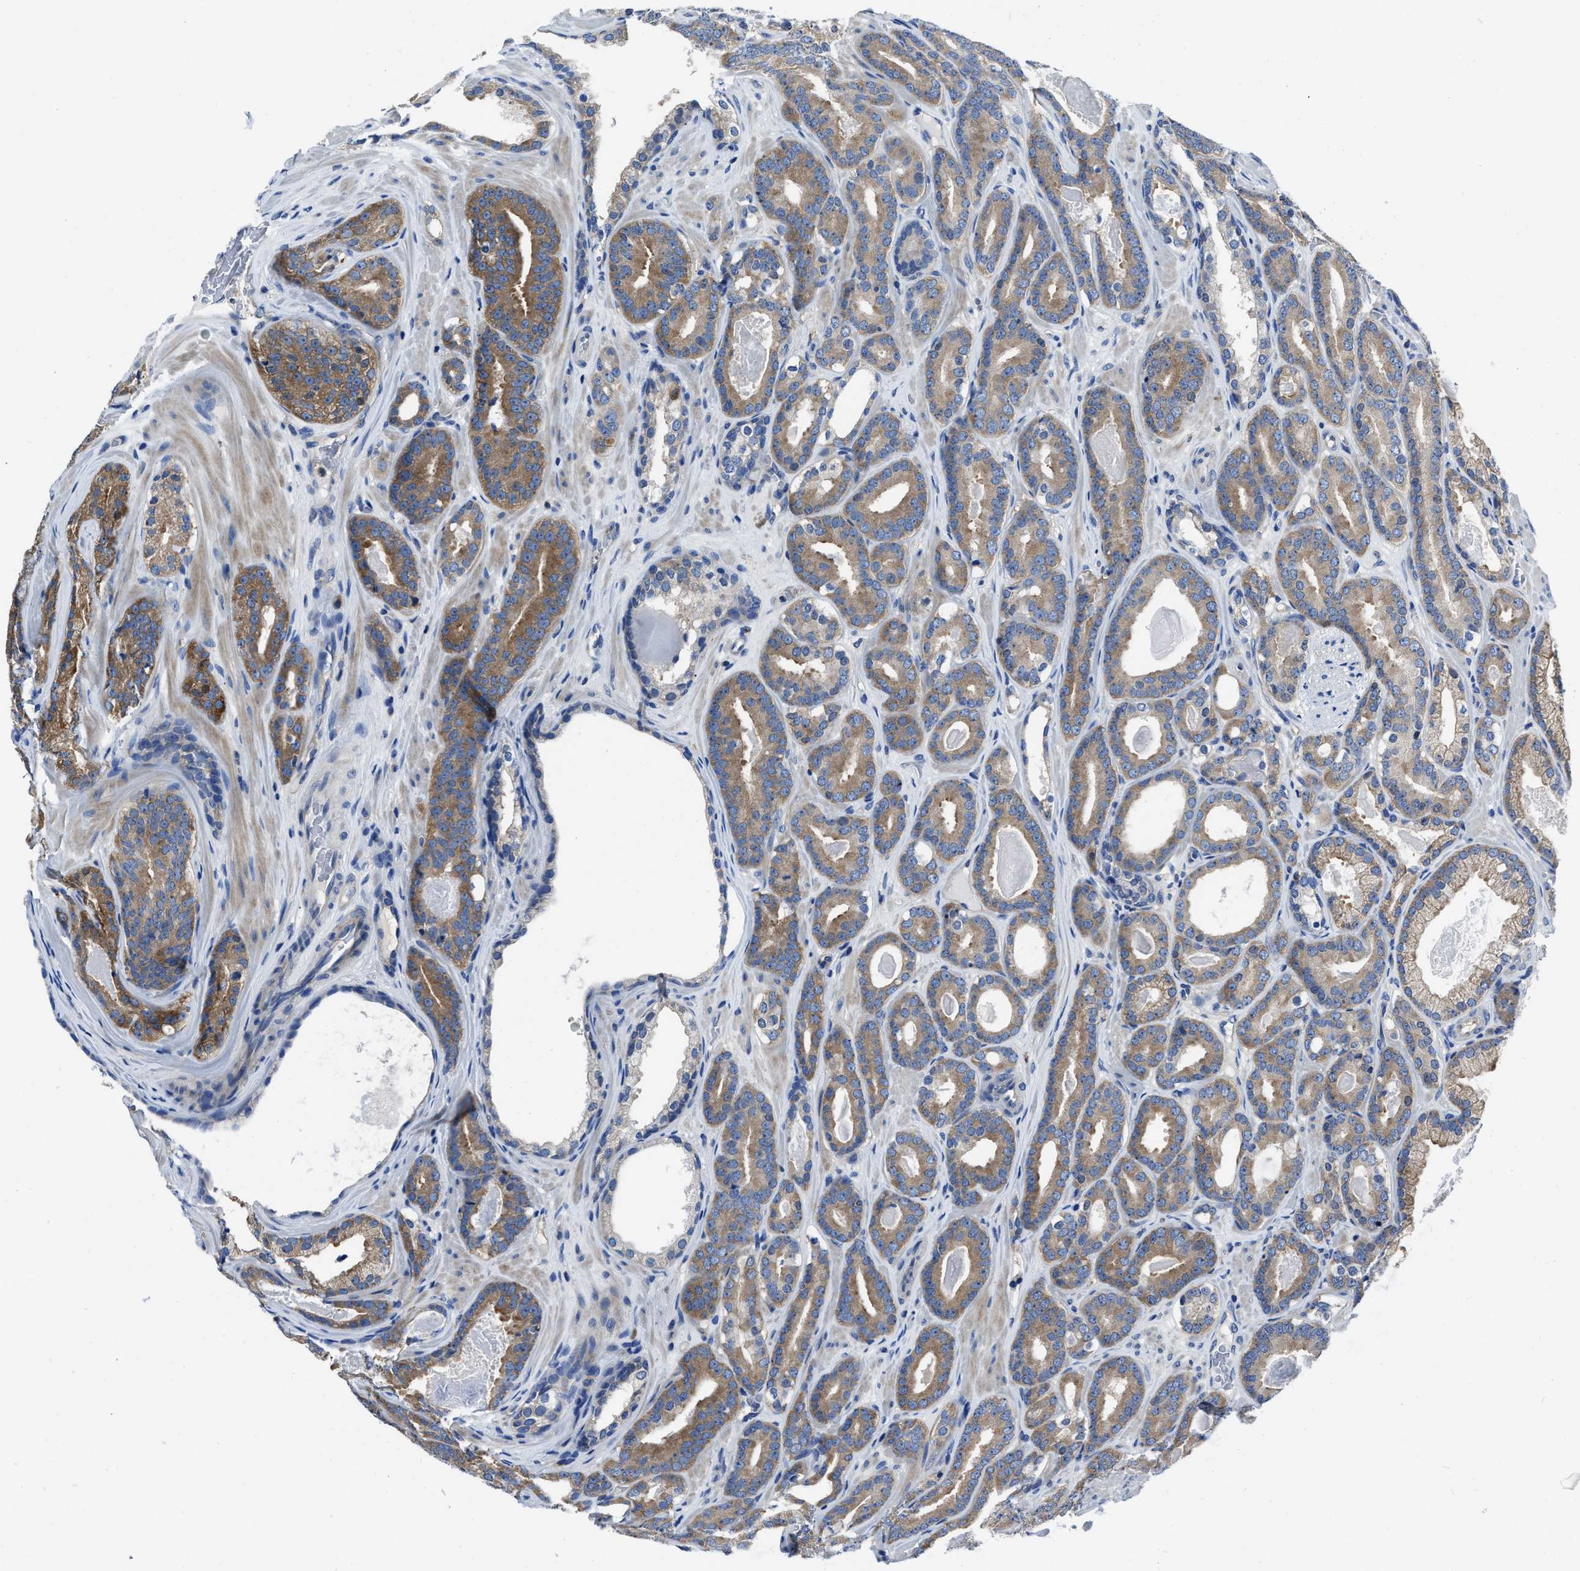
{"staining": {"intensity": "moderate", "quantity": ">75%", "location": "cytoplasmic/membranous"}, "tissue": "prostate cancer", "cell_type": "Tumor cells", "image_type": "cancer", "snomed": [{"axis": "morphology", "description": "Adenocarcinoma, High grade"}, {"axis": "topography", "description": "Prostate"}], "caption": "Moderate cytoplasmic/membranous protein positivity is present in approximately >75% of tumor cells in prostate adenocarcinoma (high-grade).", "gene": "YARS1", "patient": {"sex": "male", "age": 60}}